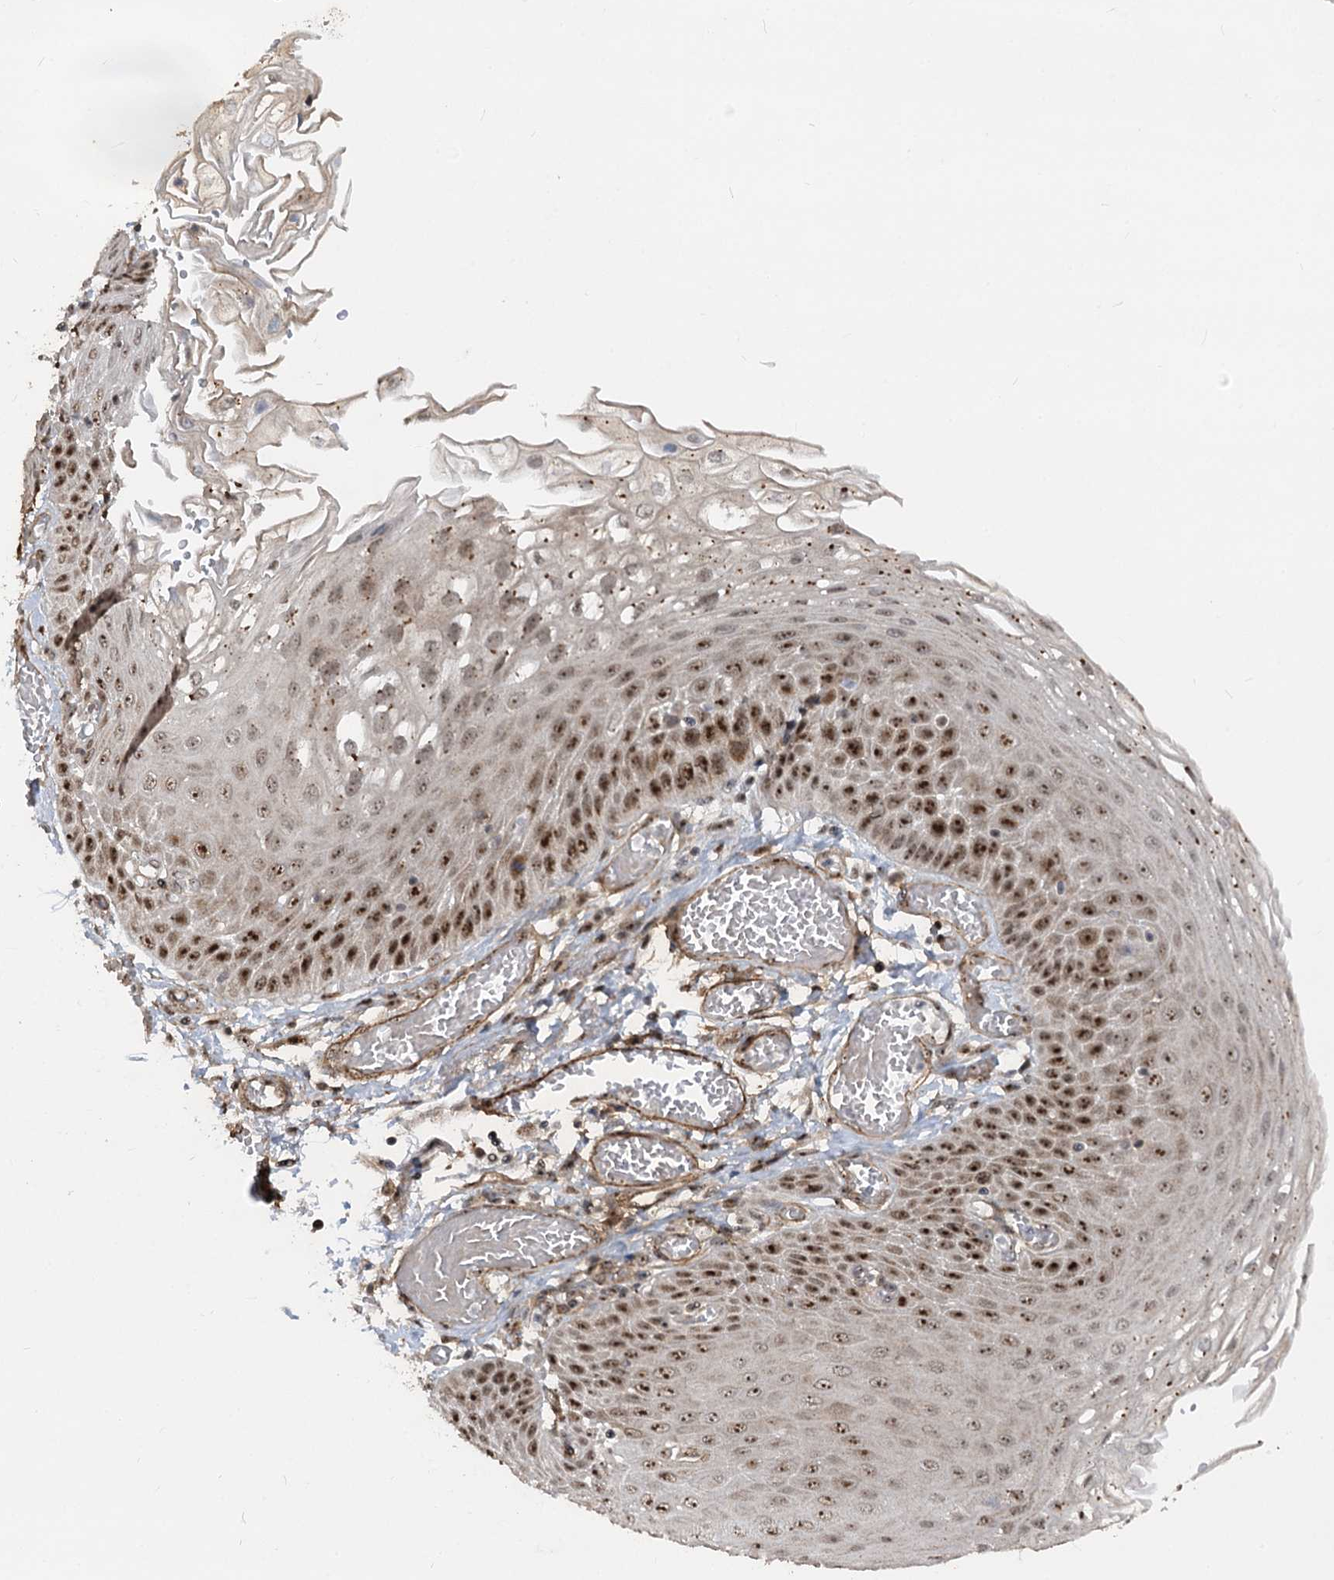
{"staining": {"intensity": "strong", "quantity": "25%-75%", "location": "nuclear"}, "tissue": "esophagus", "cell_type": "Squamous epithelial cells", "image_type": "normal", "snomed": [{"axis": "morphology", "description": "Normal tissue, NOS"}, {"axis": "topography", "description": "Esophagus"}], "caption": "Protein staining displays strong nuclear expression in approximately 25%-75% of squamous epithelial cells in unremarkable esophagus.", "gene": "GNL3L", "patient": {"sex": "male", "age": 81}}